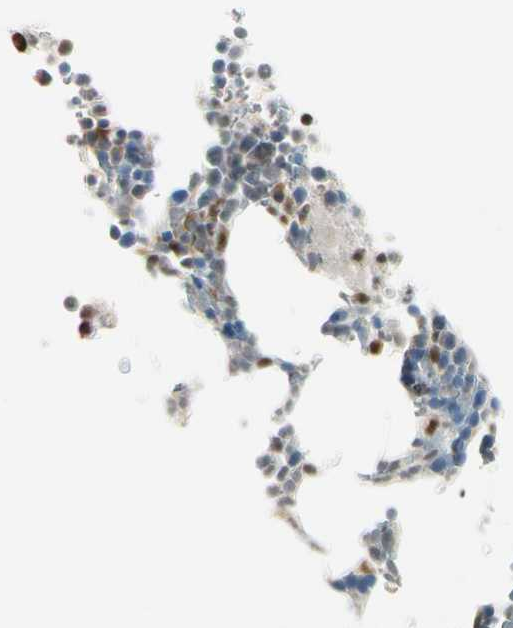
{"staining": {"intensity": "moderate", "quantity": "<25%", "location": "cytoplasmic/membranous,nuclear"}, "tissue": "bone marrow", "cell_type": "Hematopoietic cells", "image_type": "normal", "snomed": [{"axis": "morphology", "description": "Normal tissue, NOS"}, {"axis": "topography", "description": "Bone marrow"}], "caption": "An immunohistochemistry histopathology image of unremarkable tissue is shown. Protein staining in brown labels moderate cytoplasmic/membranous,nuclear positivity in bone marrow within hematopoietic cells.", "gene": "ATXN1", "patient": {"sex": "male"}}